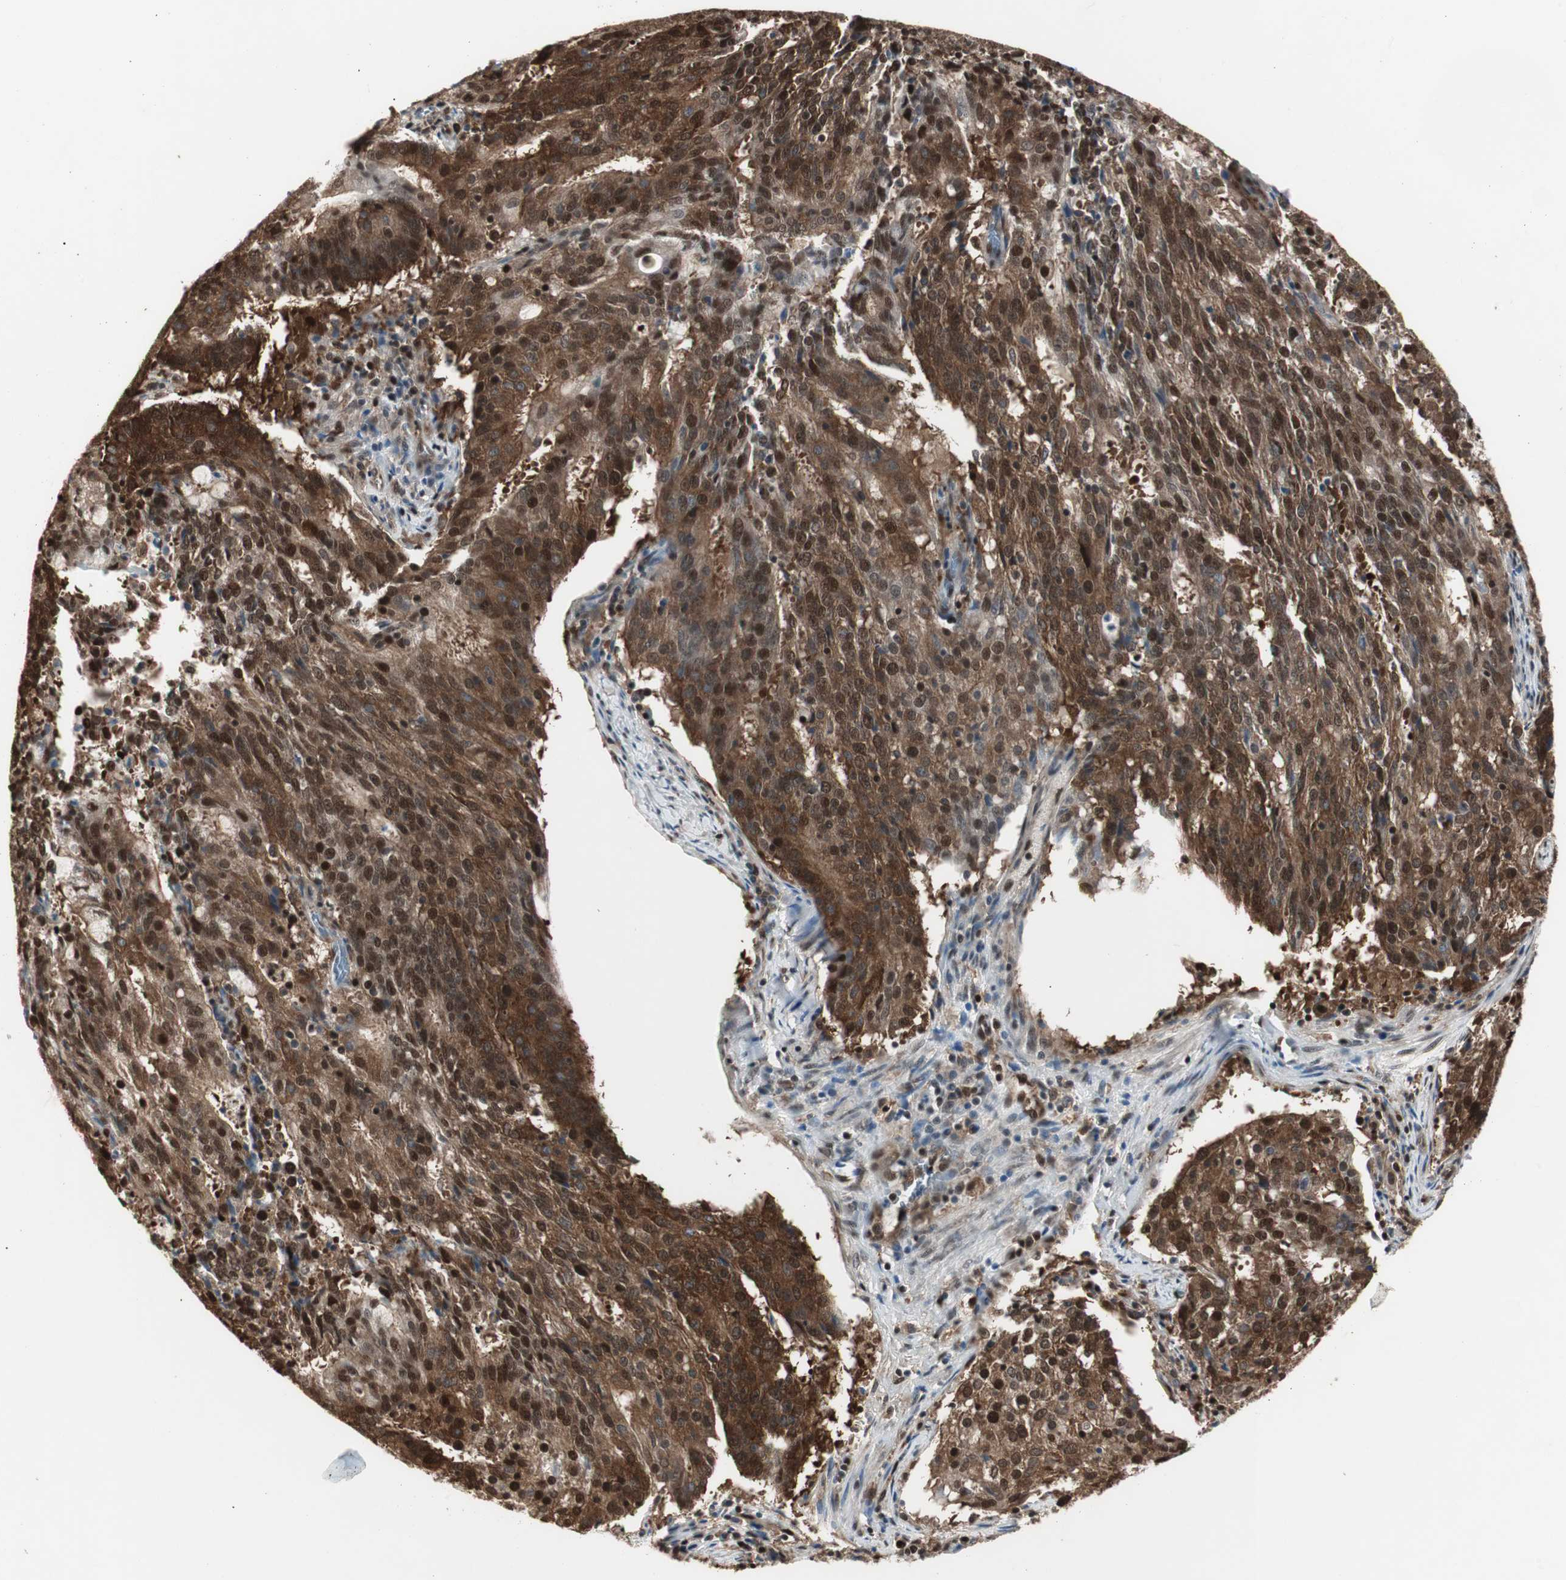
{"staining": {"intensity": "strong", "quantity": ">75%", "location": "cytoplasmic/membranous,nuclear"}, "tissue": "cervical cancer", "cell_type": "Tumor cells", "image_type": "cancer", "snomed": [{"axis": "morphology", "description": "Adenocarcinoma, NOS"}, {"axis": "topography", "description": "Cervix"}], "caption": "Cervical cancer (adenocarcinoma) was stained to show a protein in brown. There is high levels of strong cytoplasmic/membranous and nuclear expression in approximately >75% of tumor cells.", "gene": "ACLY", "patient": {"sex": "female", "age": 44}}